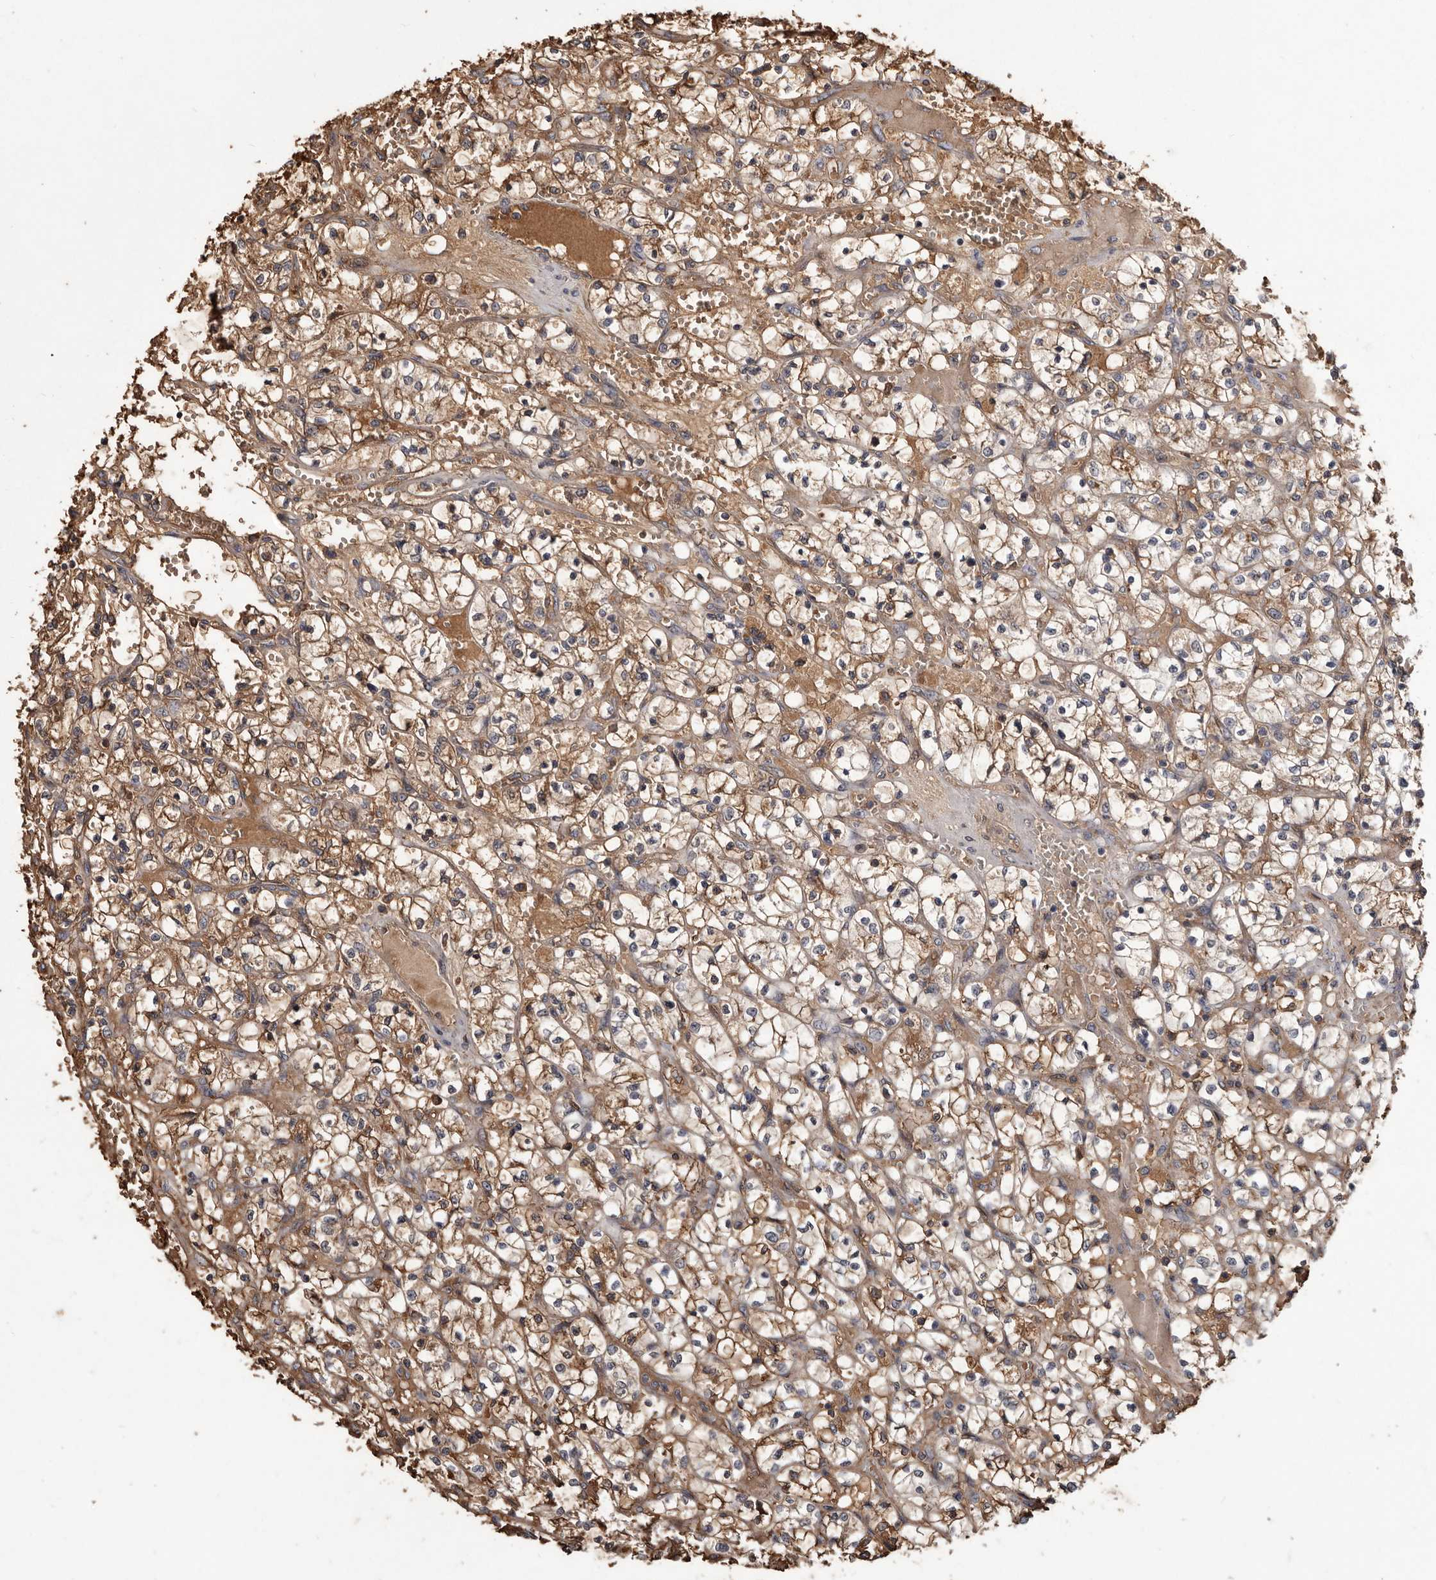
{"staining": {"intensity": "moderate", "quantity": ">75%", "location": "cytoplasmic/membranous"}, "tissue": "renal cancer", "cell_type": "Tumor cells", "image_type": "cancer", "snomed": [{"axis": "morphology", "description": "Adenocarcinoma, NOS"}, {"axis": "topography", "description": "Kidney"}], "caption": "DAB (3,3'-diaminobenzidine) immunohistochemical staining of renal cancer (adenocarcinoma) shows moderate cytoplasmic/membranous protein expression in about >75% of tumor cells.", "gene": "CYP1B1", "patient": {"sex": "female", "age": 69}}